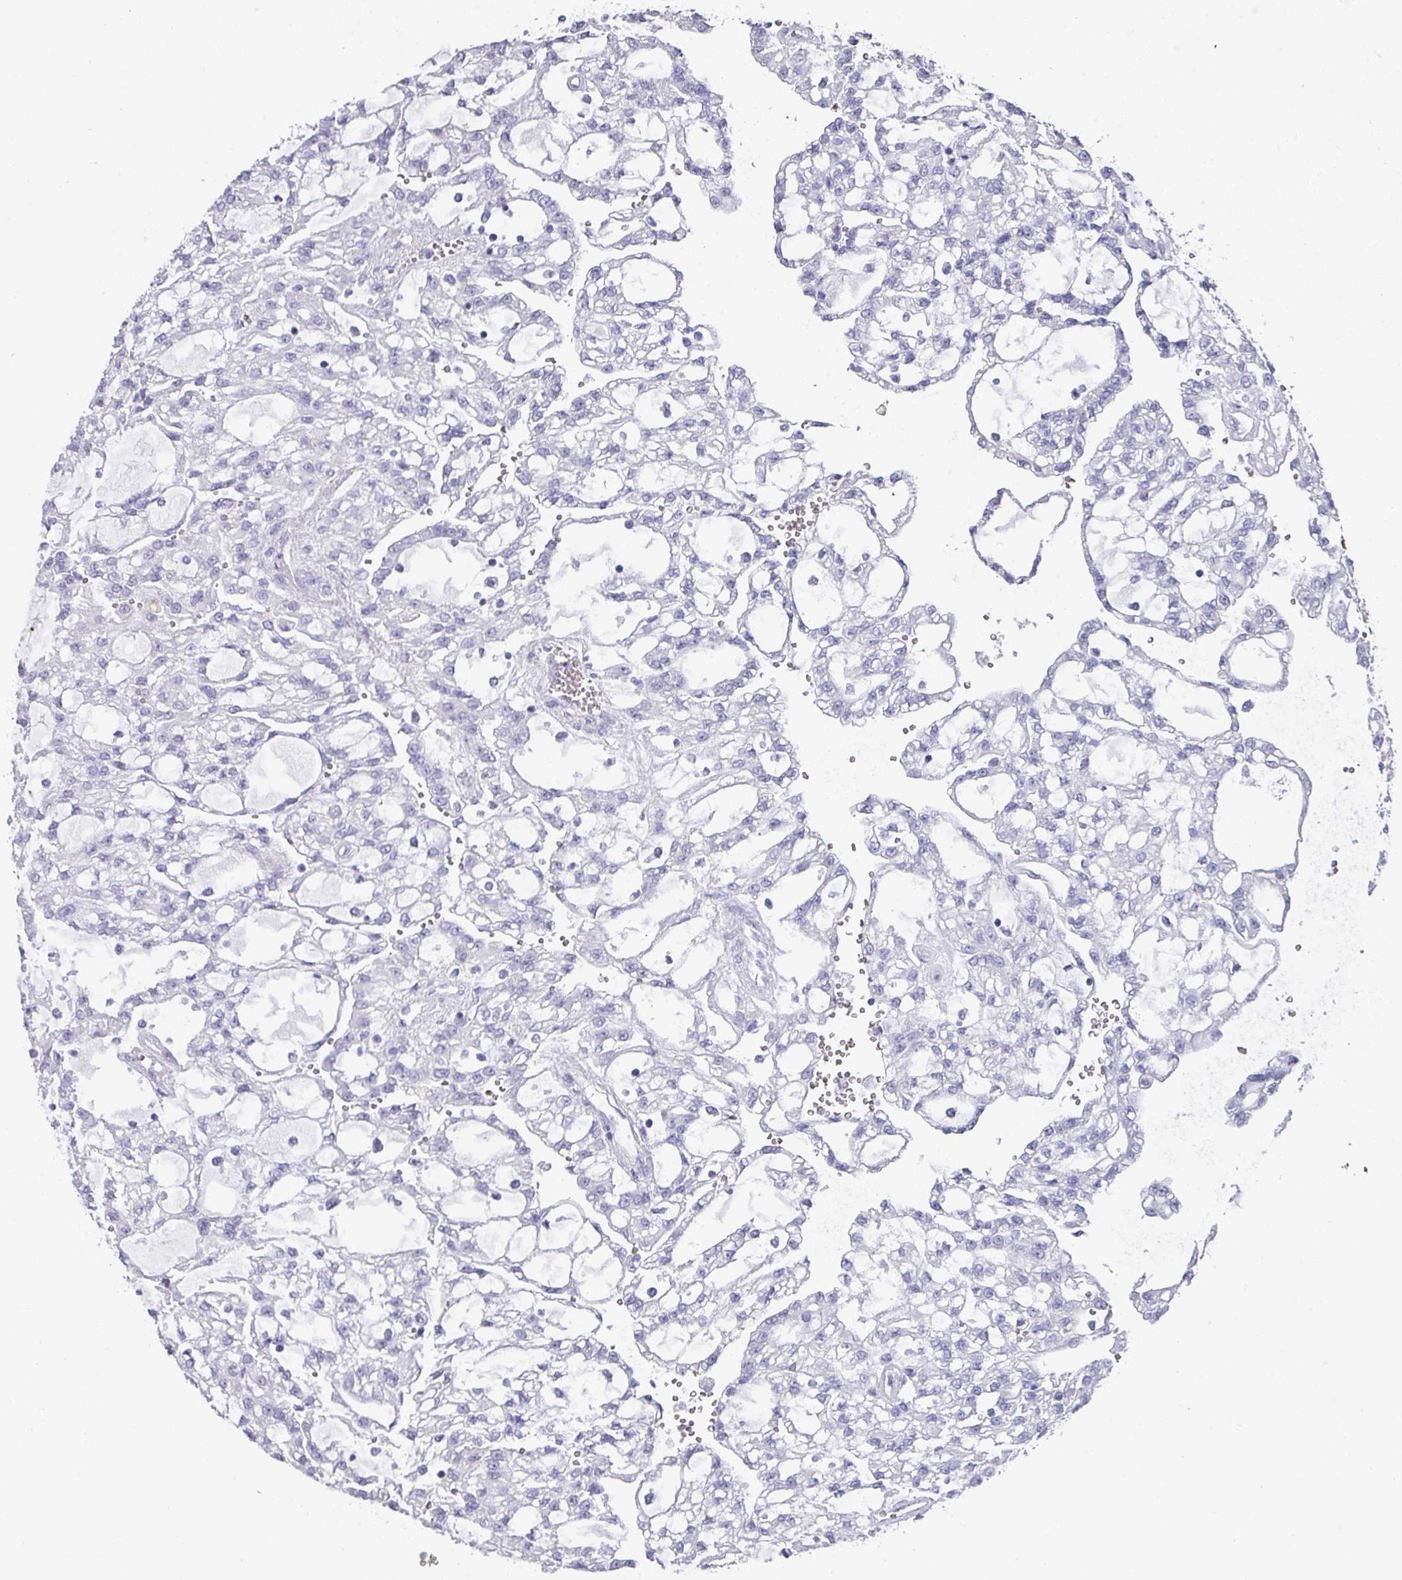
{"staining": {"intensity": "negative", "quantity": "none", "location": "none"}, "tissue": "renal cancer", "cell_type": "Tumor cells", "image_type": "cancer", "snomed": [{"axis": "morphology", "description": "Adenocarcinoma, NOS"}, {"axis": "topography", "description": "Kidney"}], "caption": "Immunohistochemistry photomicrograph of human renal cancer (adenocarcinoma) stained for a protein (brown), which exhibits no staining in tumor cells.", "gene": "PEX10", "patient": {"sex": "male", "age": 63}}